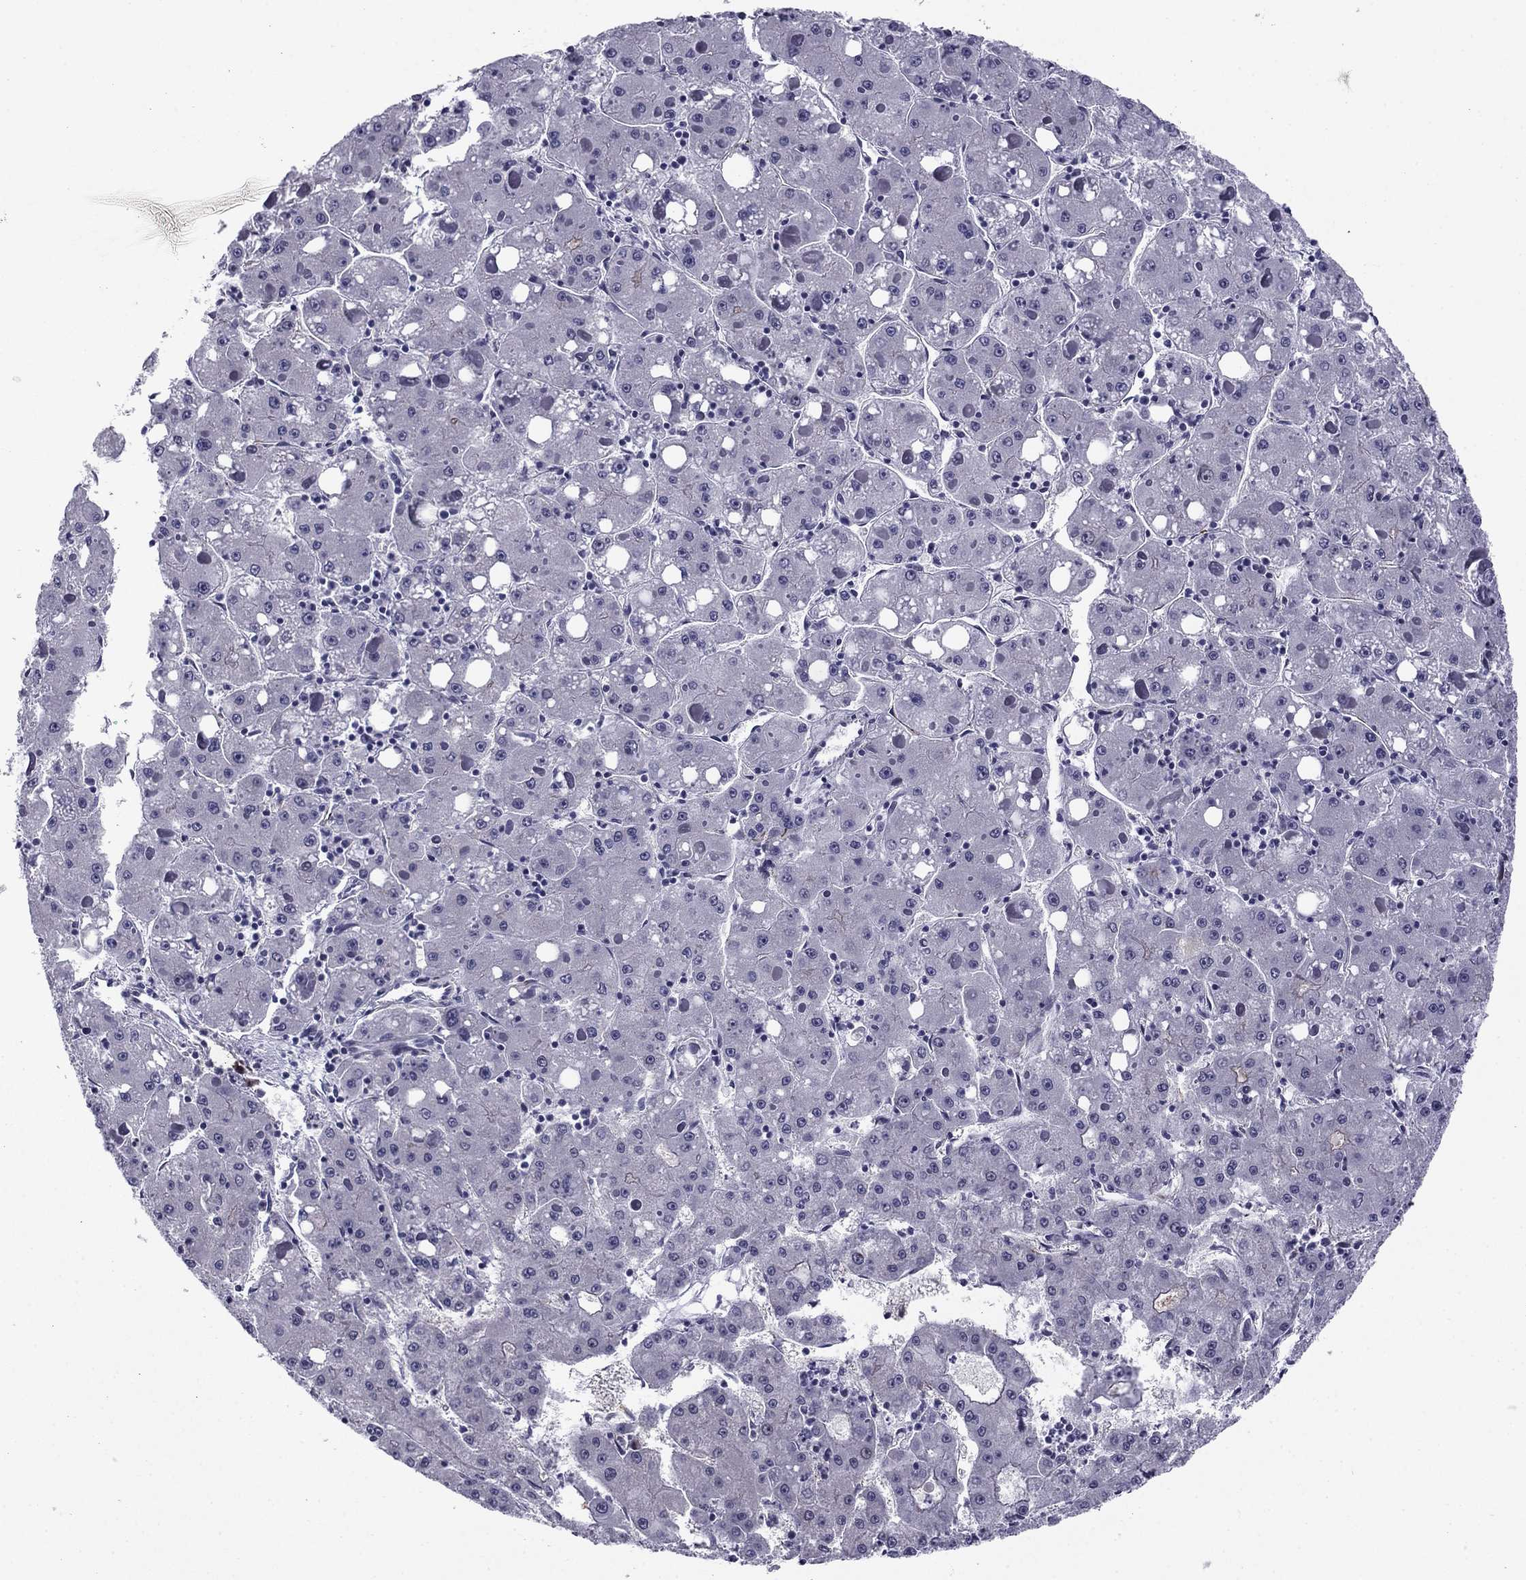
{"staining": {"intensity": "negative", "quantity": "none", "location": "none"}, "tissue": "liver cancer", "cell_type": "Tumor cells", "image_type": "cancer", "snomed": [{"axis": "morphology", "description": "Carcinoma, Hepatocellular, NOS"}, {"axis": "topography", "description": "Liver"}], "caption": "The immunohistochemistry (IHC) photomicrograph has no significant positivity in tumor cells of liver cancer (hepatocellular carcinoma) tissue.", "gene": "ANKS4B", "patient": {"sex": "male", "age": 73}}